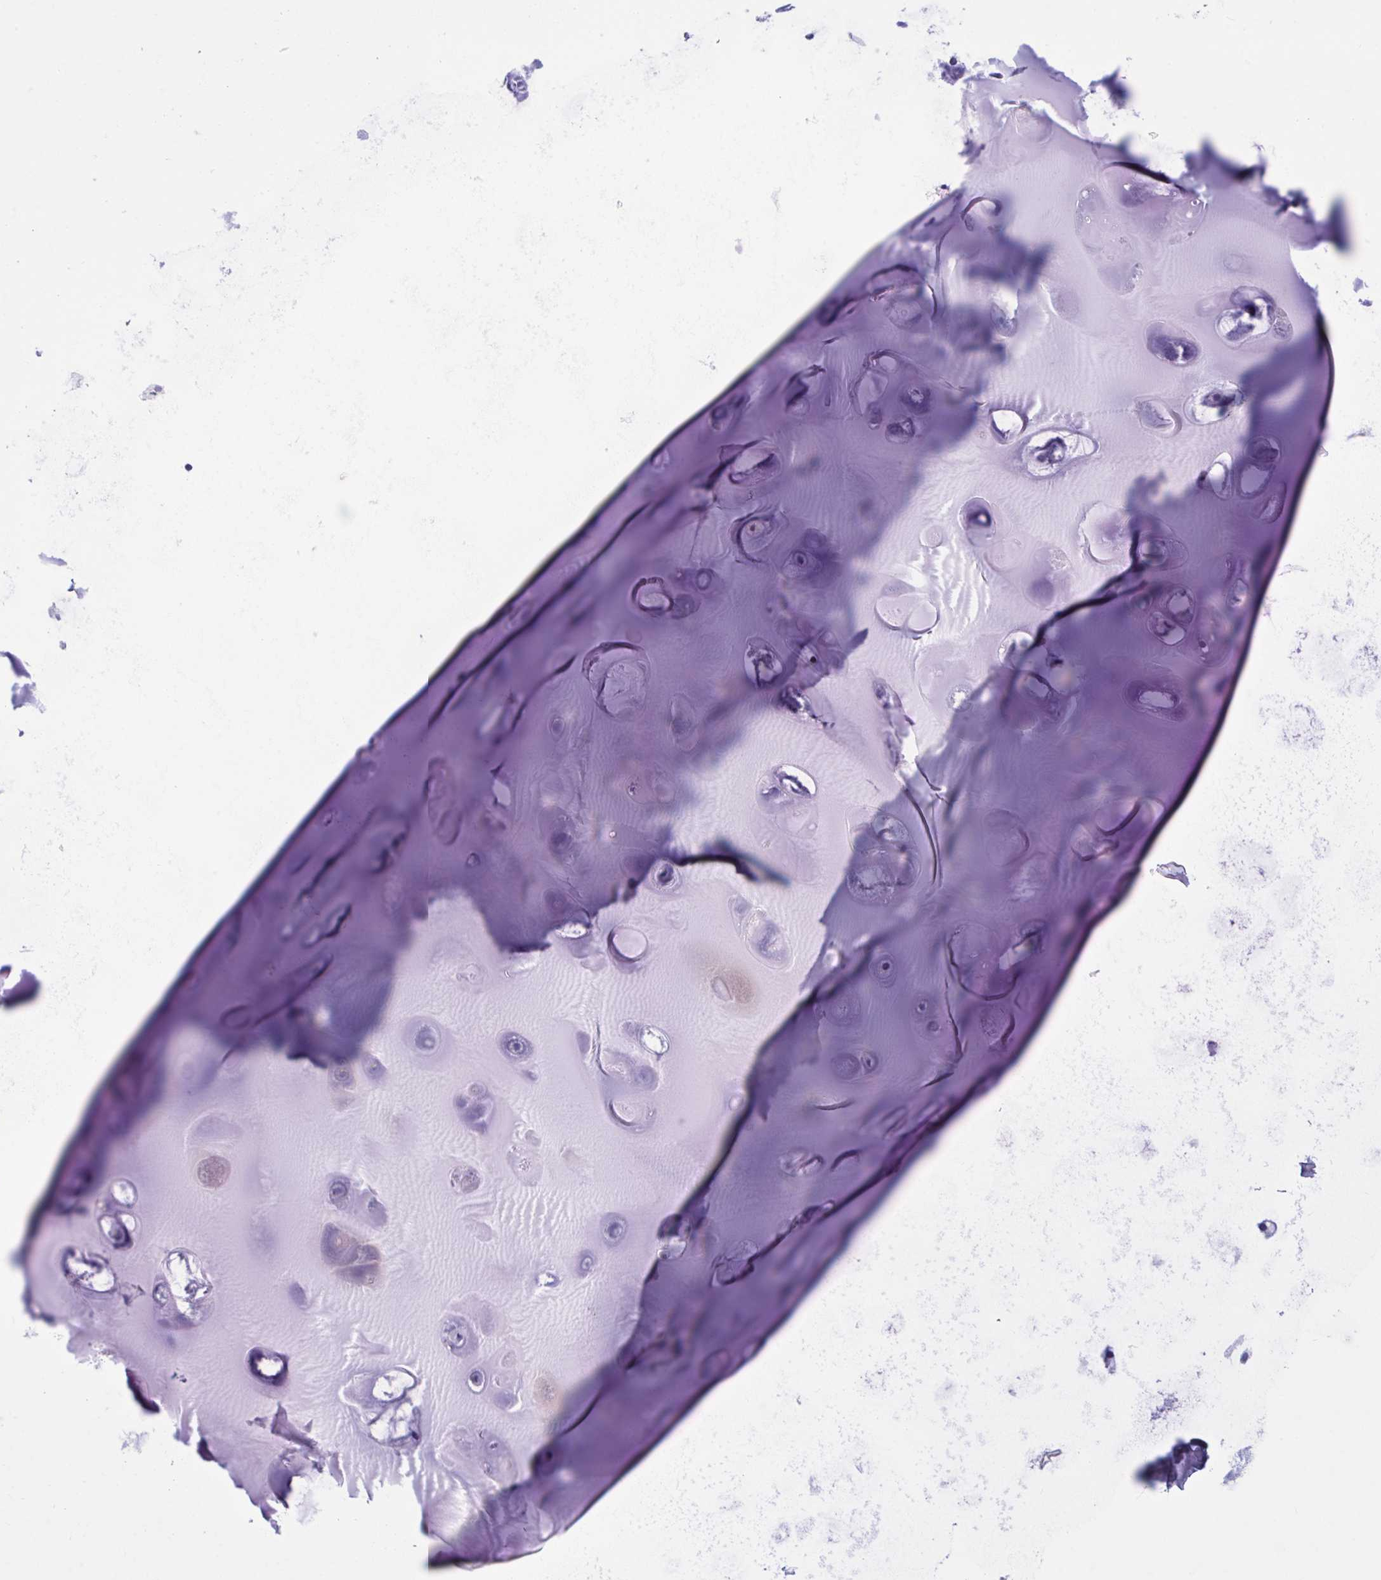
{"staining": {"intensity": "negative", "quantity": "none", "location": "none"}, "tissue": "adipose tissue", "cell_type": "Adipocytes", "image_type": "normal", "snomed": [{"axis": "morphology", "description": "Normal tissue, NOS"}, {"axis": "topography", "description": "Cartilage tissue"}, {"axis": "topography", "description": "Nasopharynx"}], "caption": "Micrograph shows no protein staining in adipocytes of normal adipose tissue.", "gene": "OR13A1", "patient": {"sex": "male", "age": 56}}